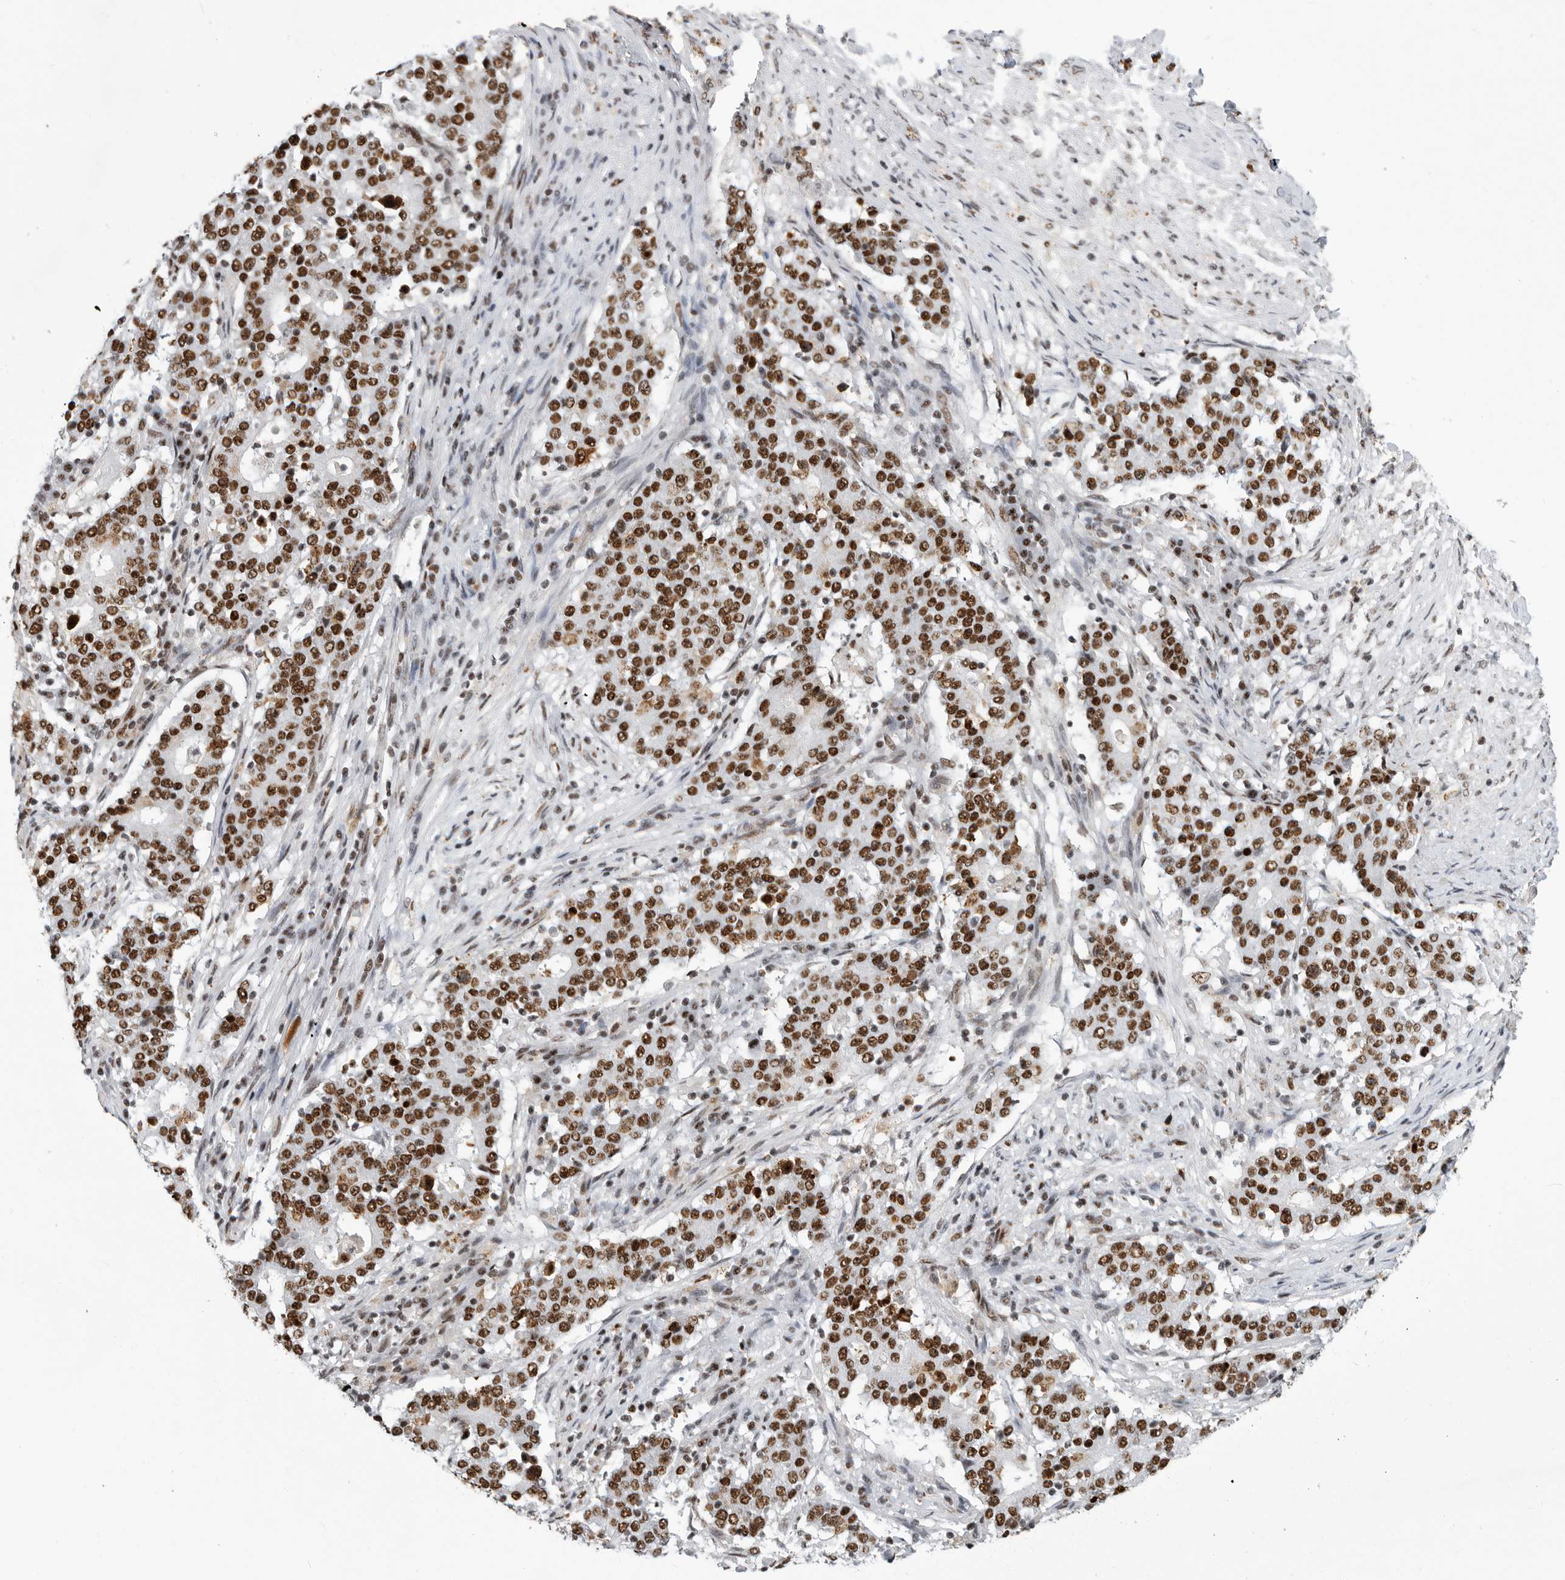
{"staining": {"intensity": "strong", "quantity": ">75%", "location": "nuclear"}, "tissue": "stomach cancer", "cell_type": "Tumor cells", "image_type": "cancer", "snomed": [{"axis": "morphology", "description": "Adenocarcinoma, NOS"}, {"axis": "topography", "description": "Stomach"}], "caption": "Human adenocarcinoma (stomach) stained with a protein marker reveals strong staining in tumor cells.", "gene": "BCLAF1", "patient": {"sex": "male", "age": 59}}